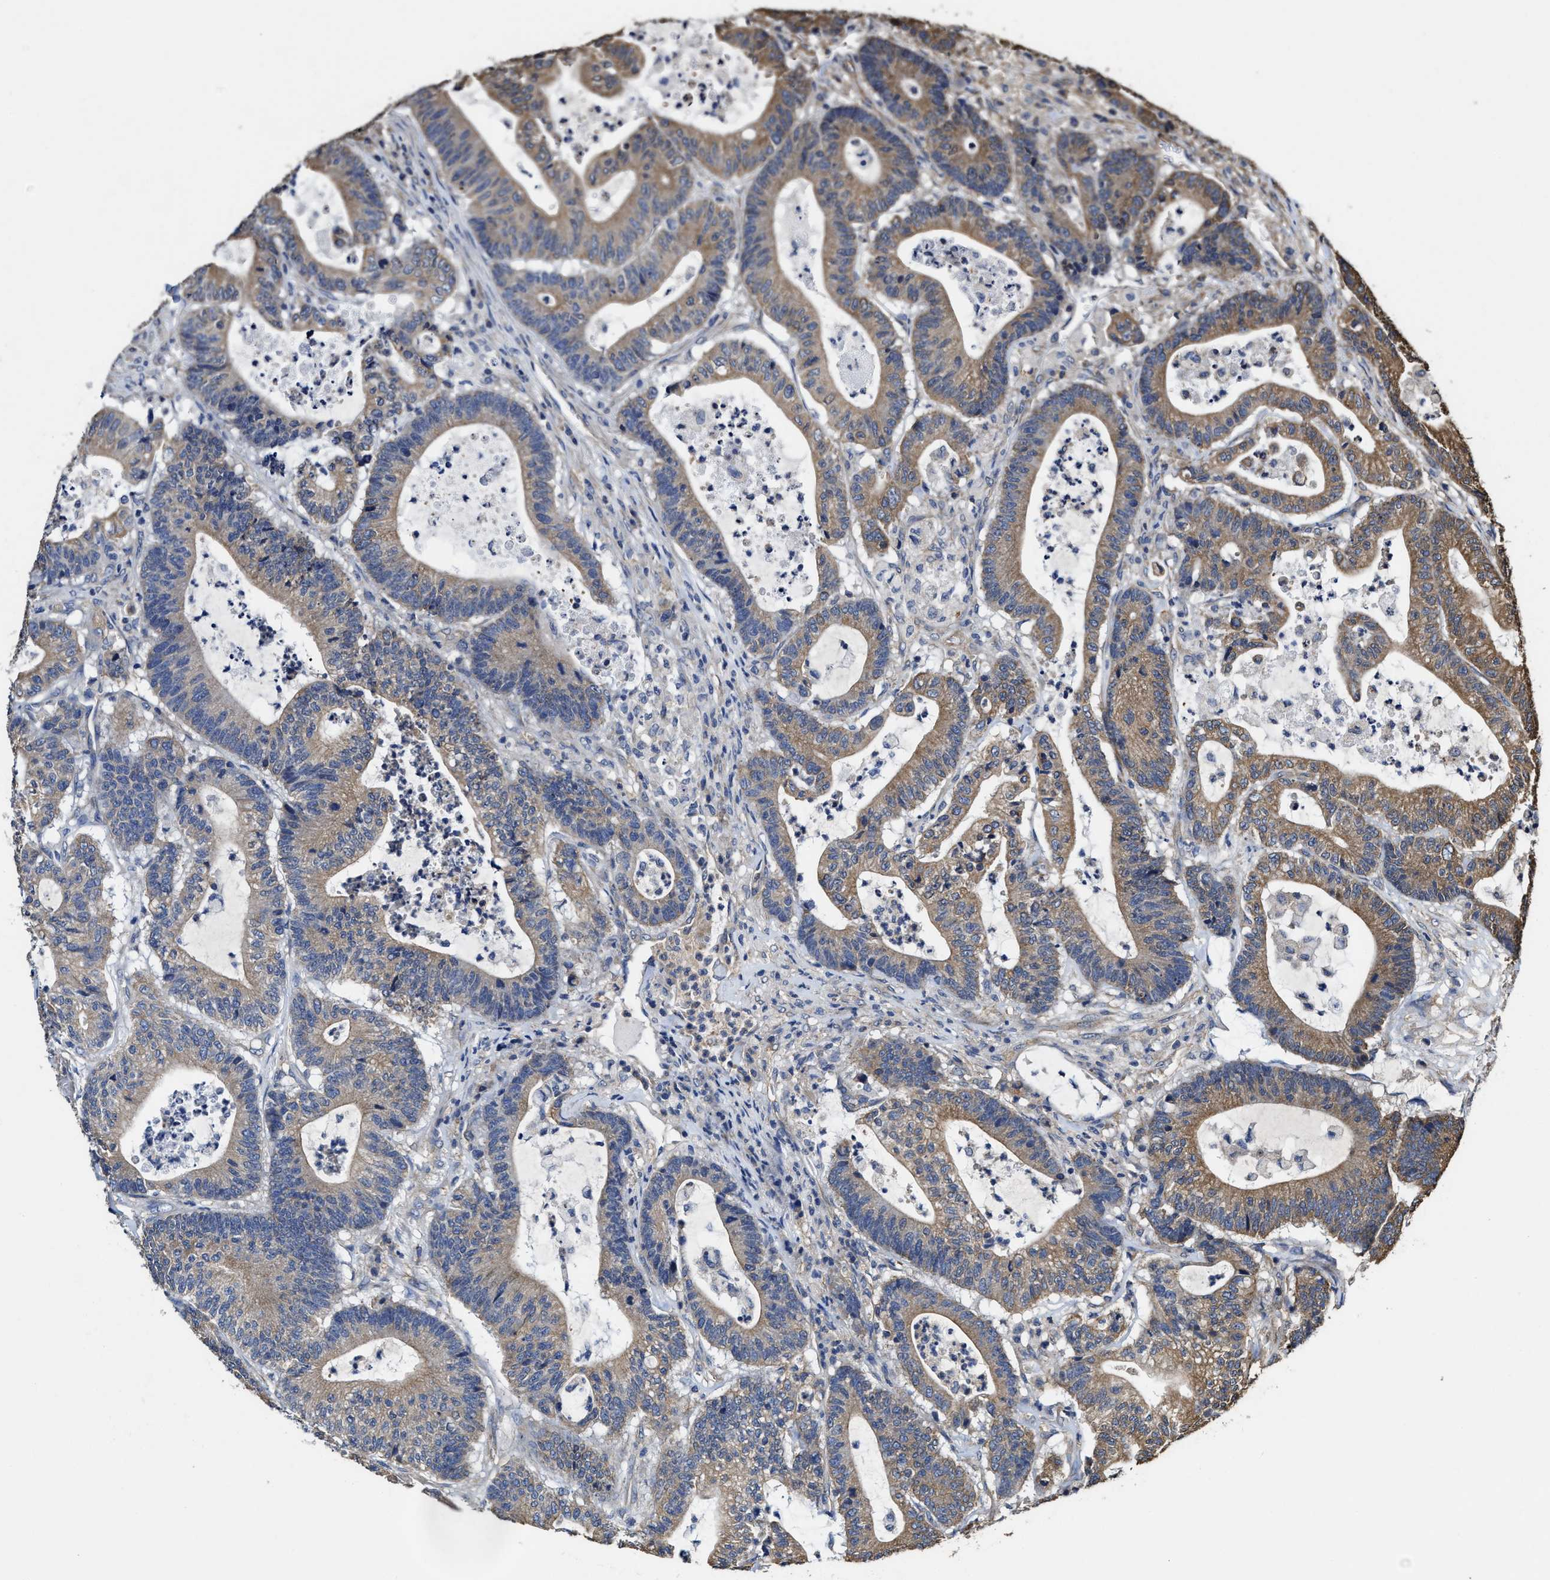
{"staining": {"intensity": "moderate", "quantity": ">75%", "location": "cytoplasmic/membranous"}, "tissue": "colorectal cancer", "cell_type": "Tumor cells", "image_type": "cancer", "snomed": [{"axis": "morphology", "description": "Adenocarcinoma, NOS"}, {"axis": "topography", "description": "Colon"}], "caption": "A photomicrograph showing moderate cytoplasmic/membranous expression in about >75% of tumor cells in colorectal cancer, as visualized by brown immunohistochemical staining.", "gene": "SFXN4", "patient": {"sex": "female", "age": 84}}